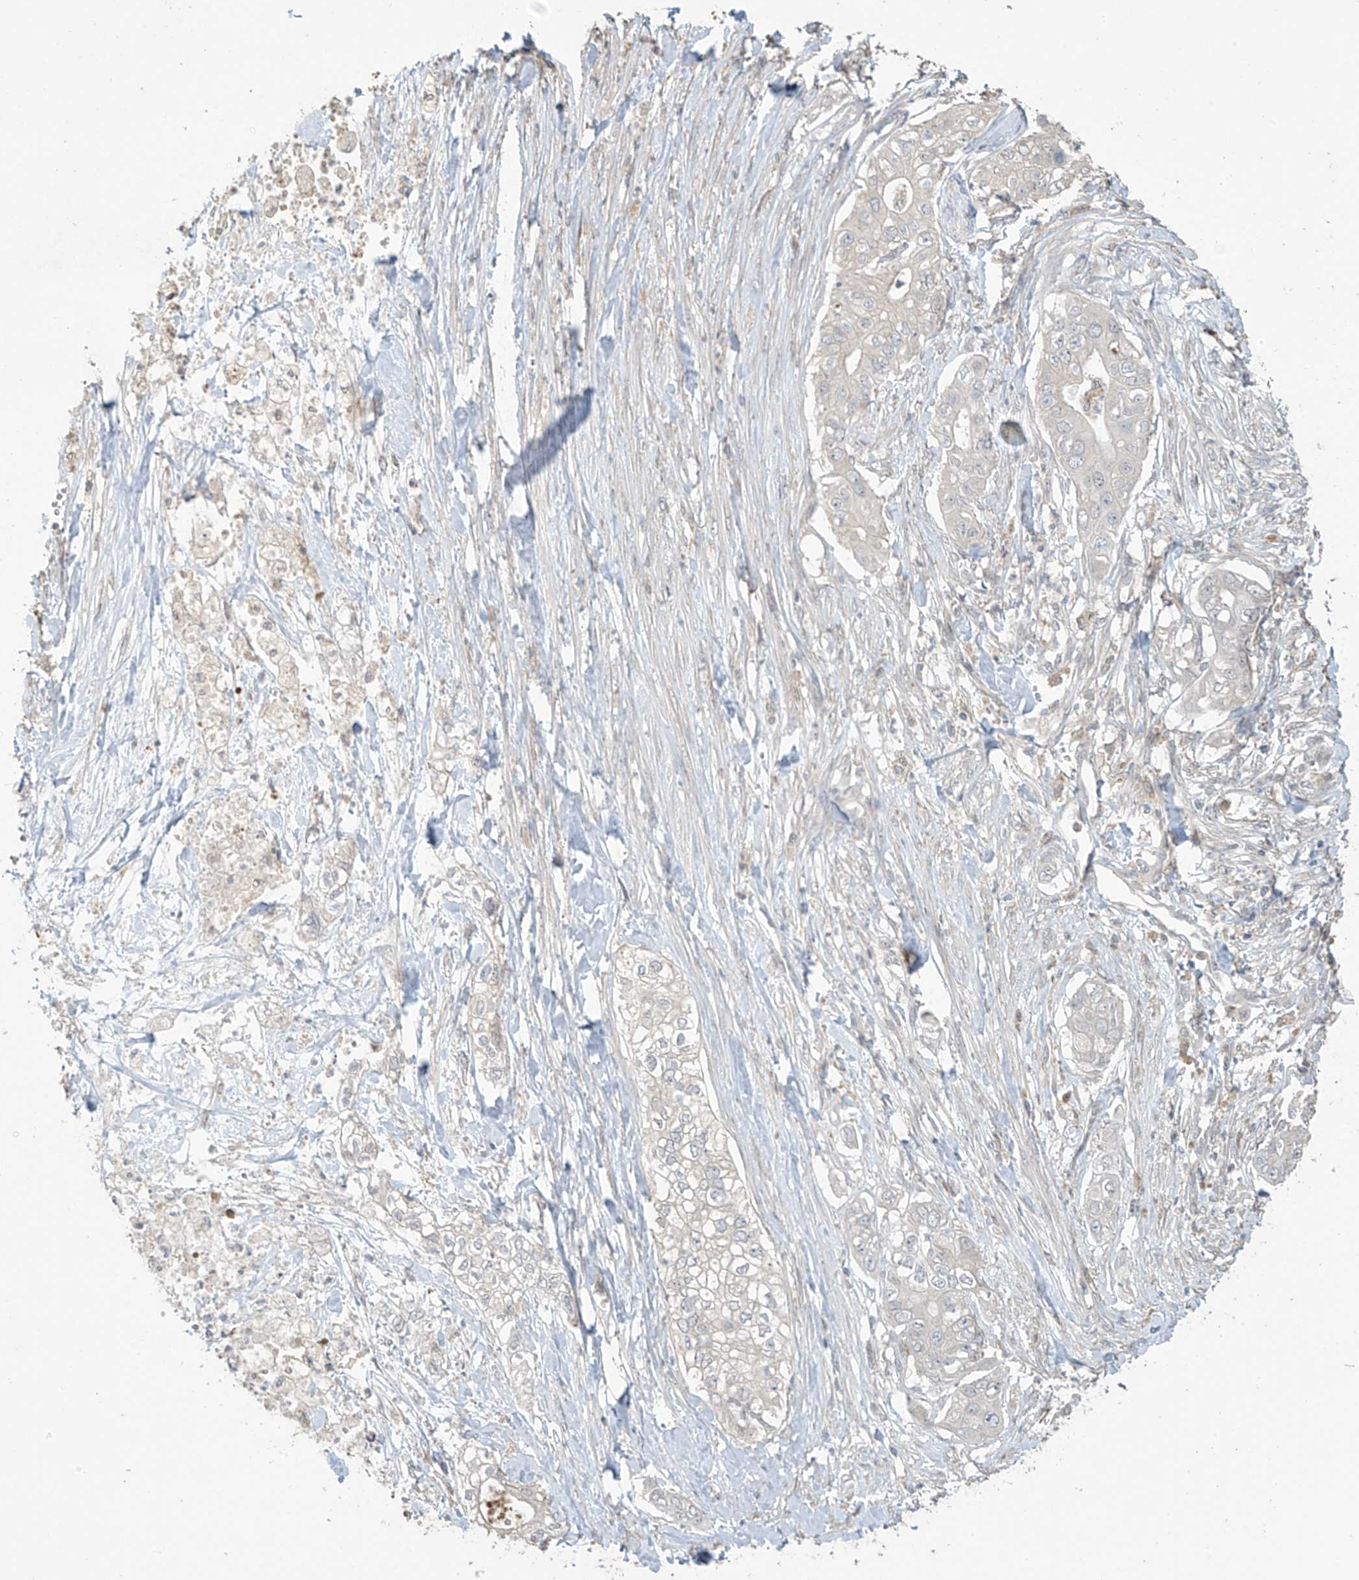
{"staining": {"intensity": "negative", "quantity": "none", "location": "none"}, "tissue": "pancreatic cancer", "cell_type": "Tumor cells", "image_type": "cancer", "snomed": [{"axis": "morphology", "description": "Adenocarcinoma, NOS"}, {"axis": "topography", "description": "Pancreas"}], "caption": "The histopathology image reveals no significant positivity in tumor cells of pancreatic cancer (adenocarcinoma). (DAB IHC visualized using brightfield microscopy, high magnification).", "gene": "SLFN14", "patient": {"sex": "female", "age": 78}}